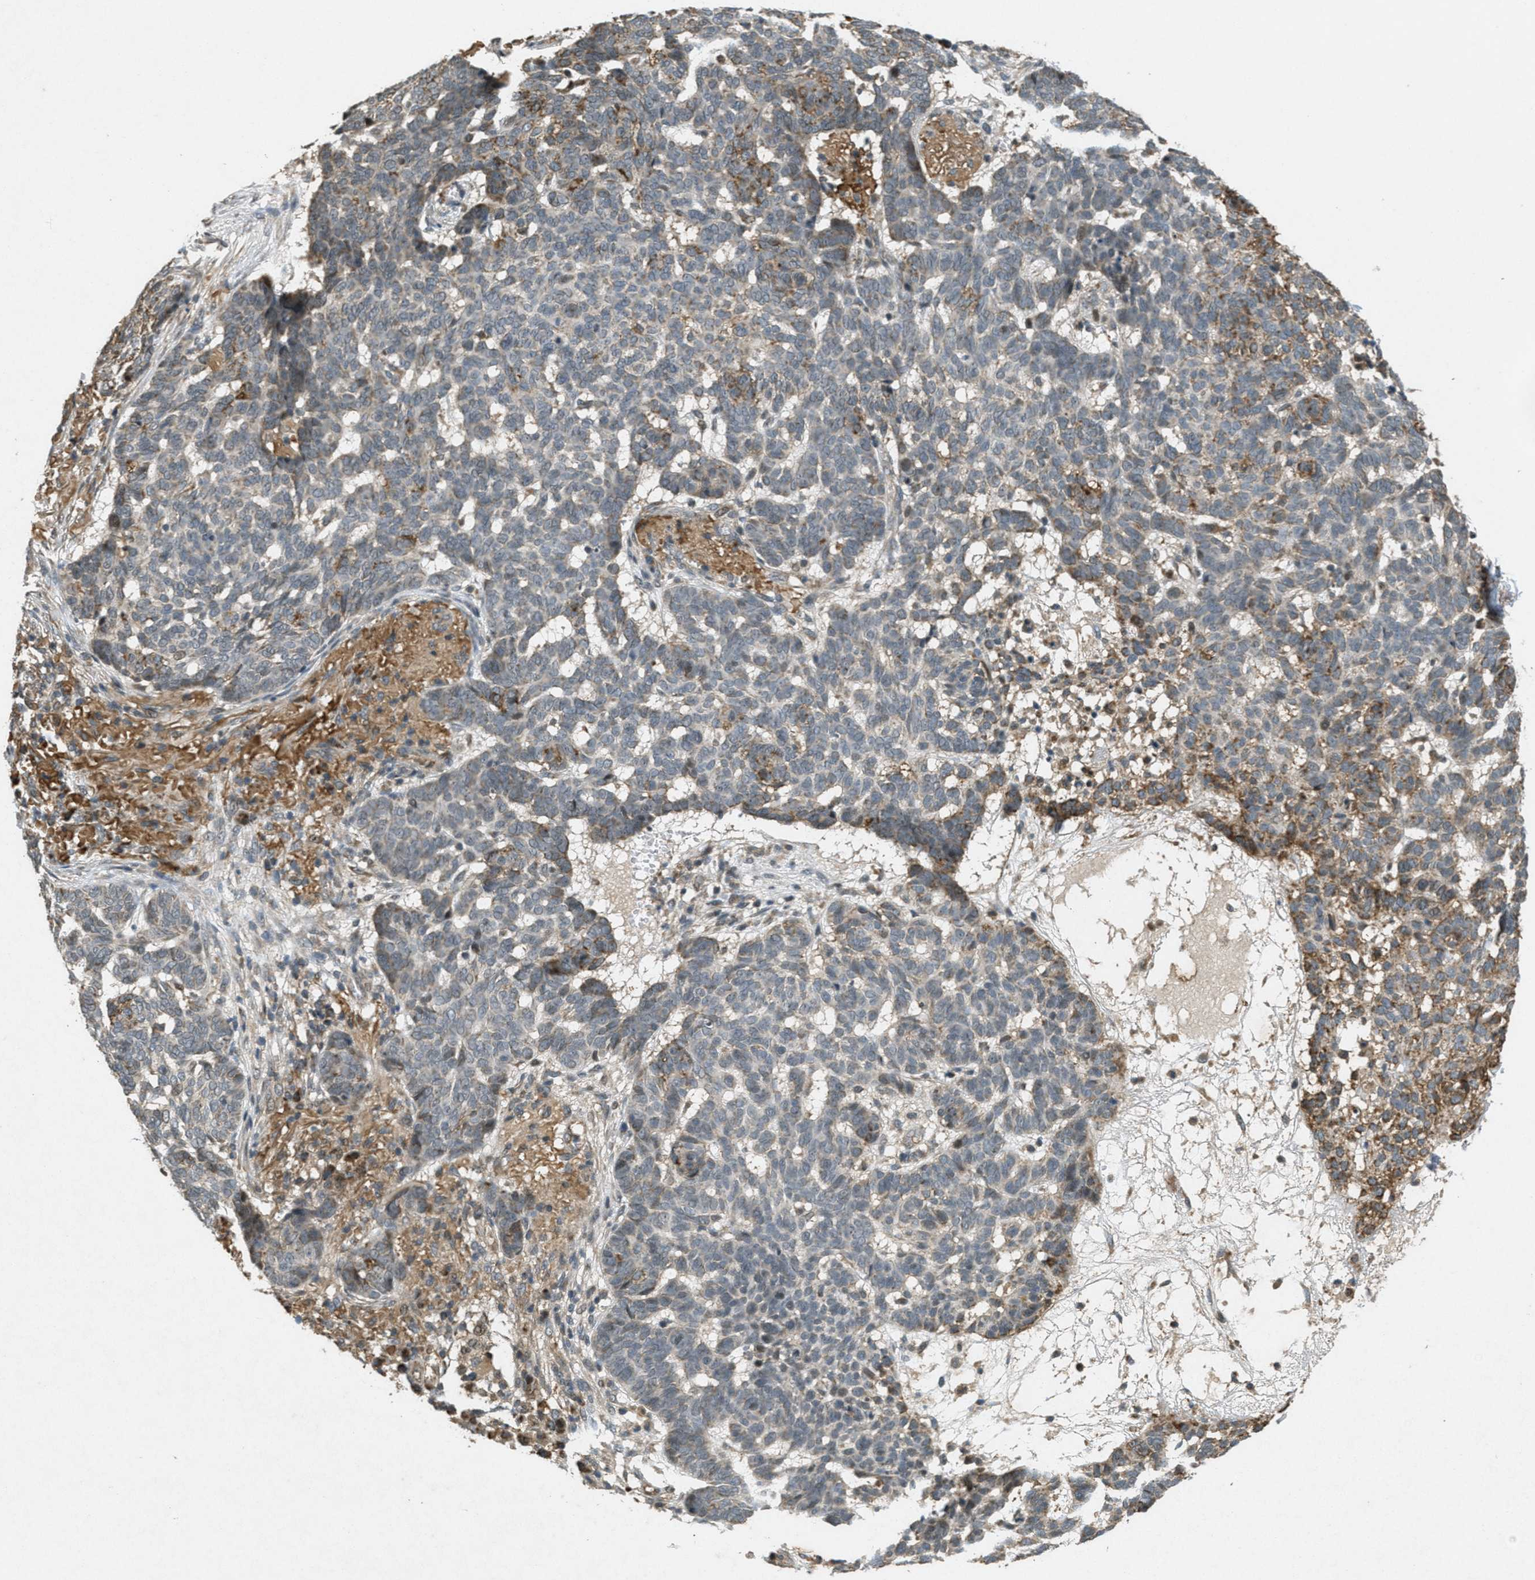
{"staining": {"intensity": "moderate", "quantity": "25%-75%", "location": "cytoplasmic/membranous"}, "tissue": "skin cancer", "cell_type": "Tumor cells", "image_type": "cancer", "snomed": [{"axis": "morphology", "description": "Basal cell carcinoma"}, {"axis": "topography", "description": "Skin"}], "caption": "Protein analysis of basal cell carcinoma (skin) tissue exhibits moderate cytoplasmic/membranous positivity in approximately 25%-75% of tumor cells. (Stains: DAB in brown, nuclei in blue, Microscopy: brightfield microscopy at high magnification).", "gene": "PPP1R15A", "patient": {"sex": "male", "age": 85}}